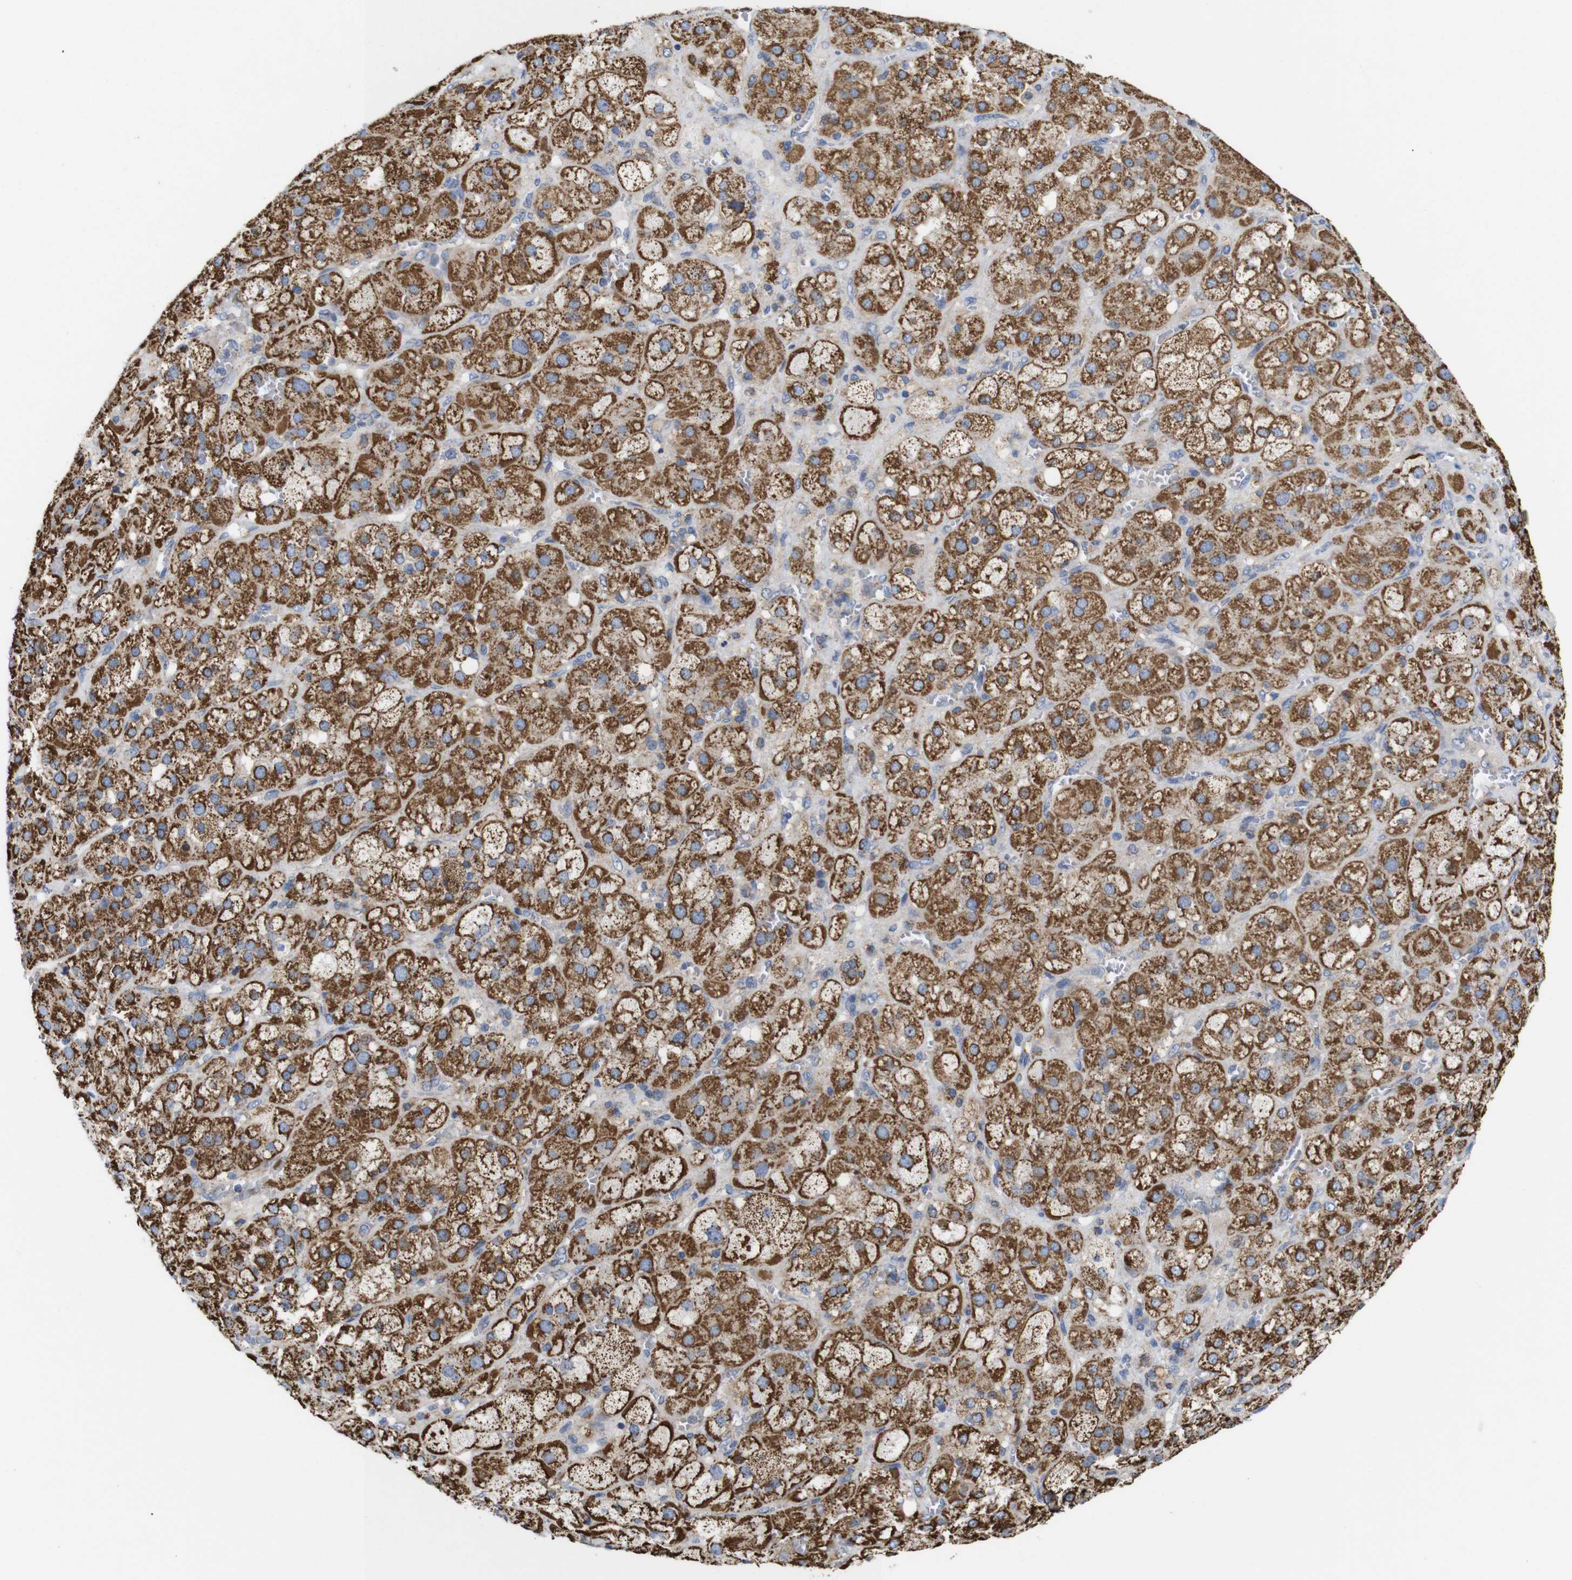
{"staining": {"intensity": "moderate", "quantity": ">75%", "location": "cytoplasmic/membranous"}, "tissue": "adrenal gland", "cell_type": "Glandular cells", "image_type": "normal", "snomed": [{"axis": "morphology", "description": "Normal tissue, NOS"}, {"axis": "topography", "description": "Adrenal gland"}], "caption": "Protein staining reveals moderate cytoplasmic/membranous staining in approximately >75% of glandular cells in normal adrenal gland. The staining is performed using DAB (3,3'-diaminobenzidine) brown chromogen to label protein expression. The nuclei are counter-stained blue using hematoxylin.", "gene": "FAM171B", "patient": {"sex": "female", "age": 47}}